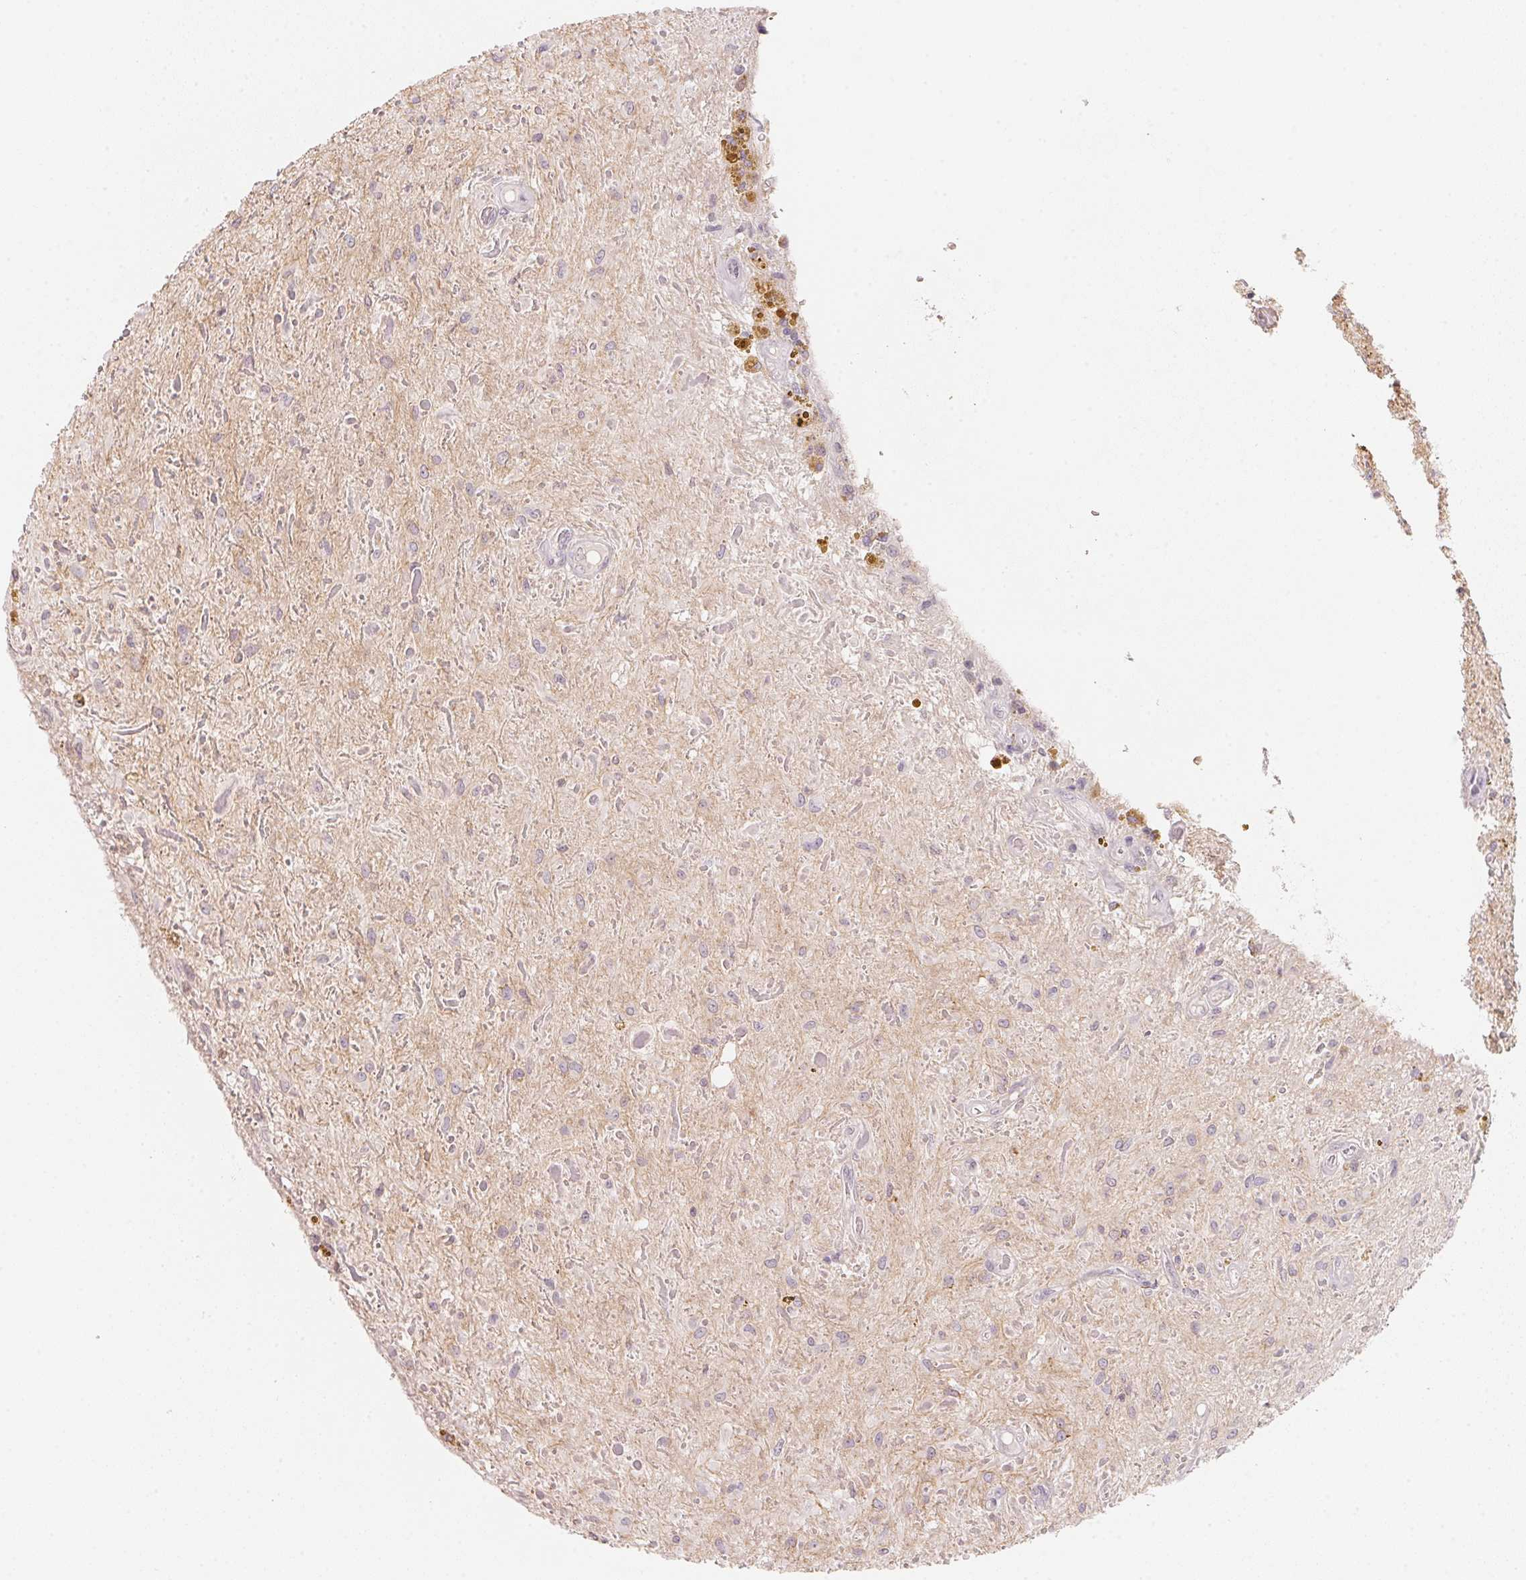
{"staining": {"intensity": "negative", "quantity": "none", "location": "none"}, "tissue": "glioma", "cell_type": "Tumor cells", "image_type": "cancer", "snomed": [{"axis": "morphology", "description": "Glioma, malignant, Low grade"}, {"axis": "topography", "description": "Cerebellum"}], "caption": "This is an immunohistochemistry micrograph of glioma. There is no staining in tumor cells.", "gene": "ANKRD31", "patient": {"sex": "female", "age": 14}}